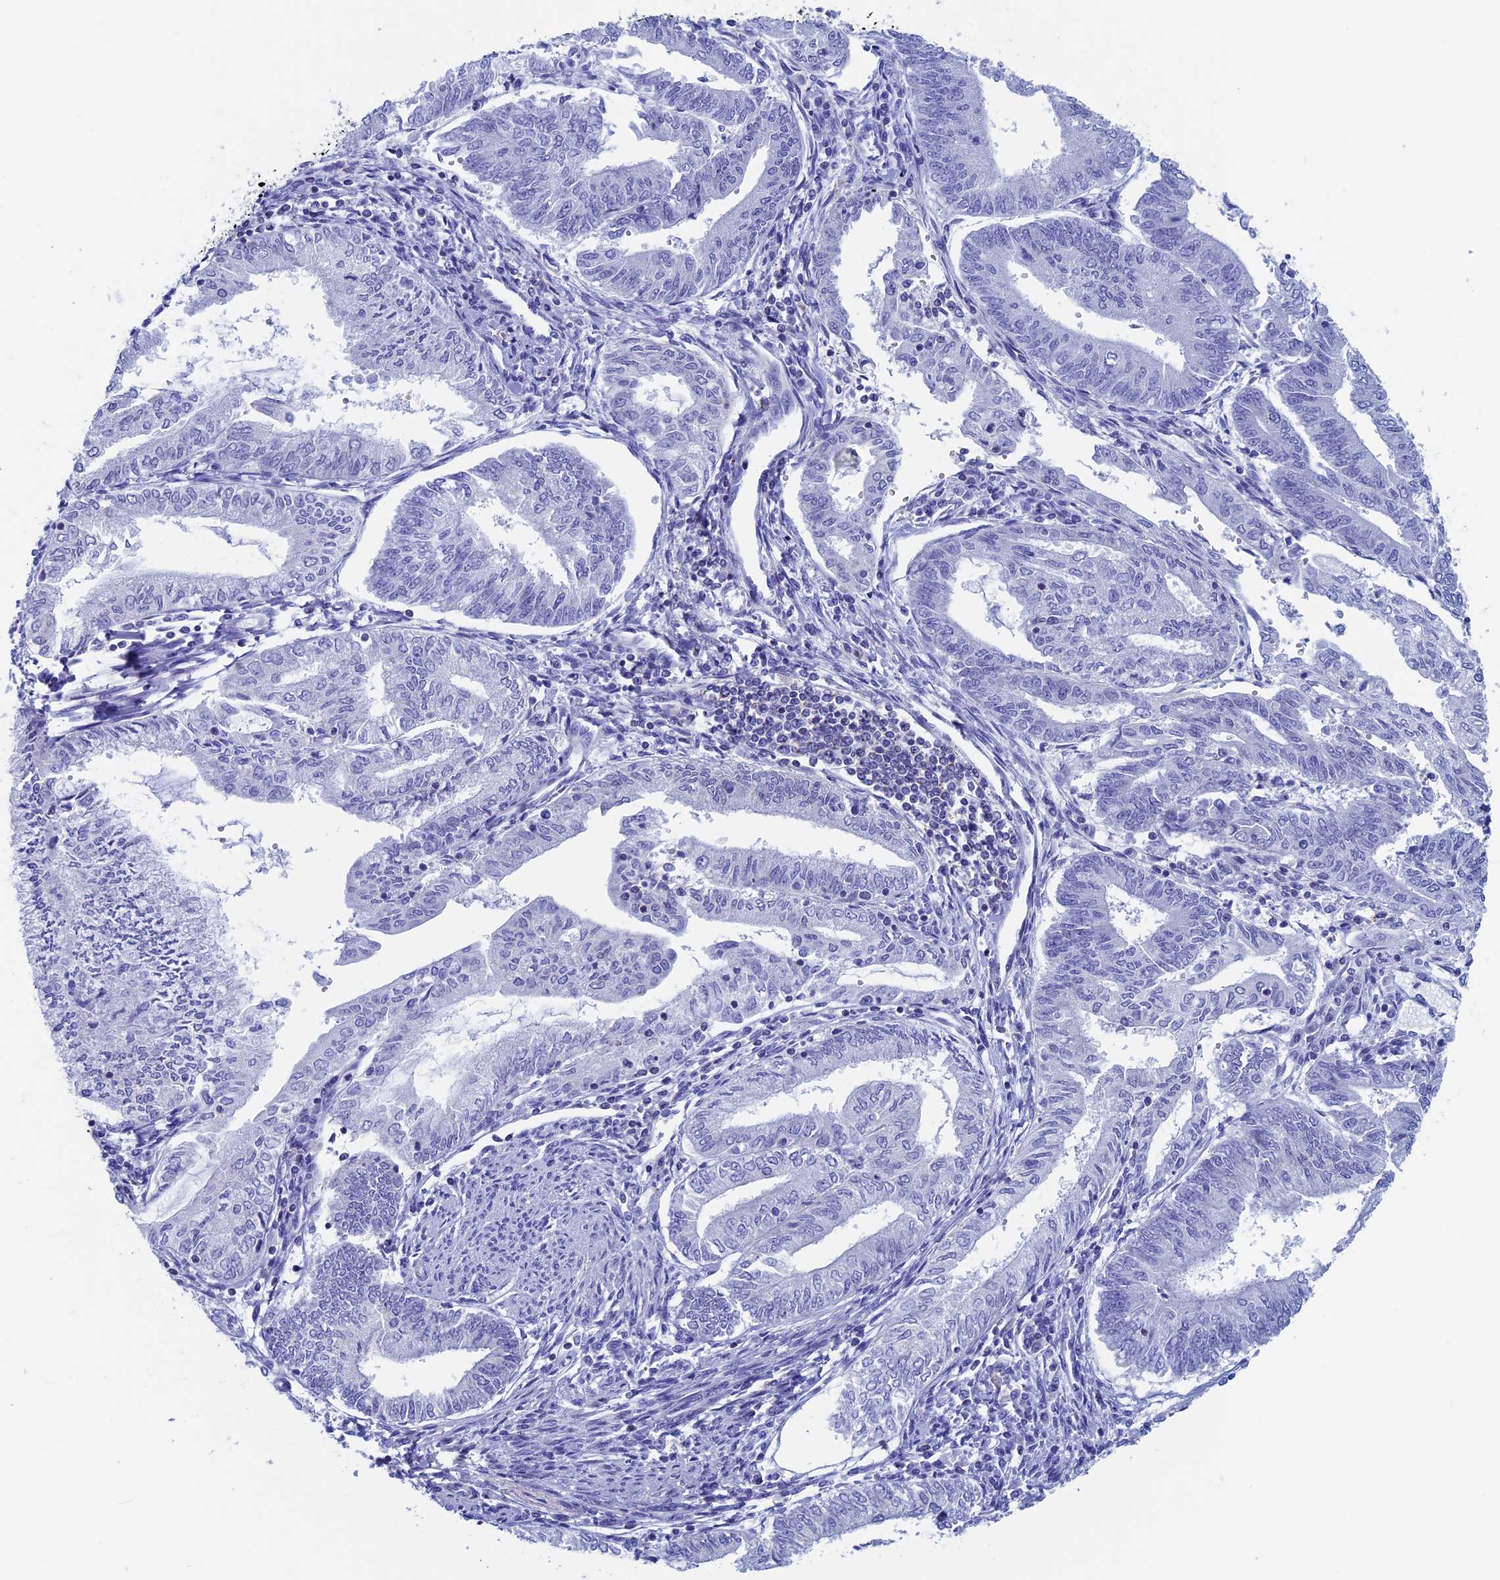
{"staining": {"intensity": "negative", "quantity": "none", "location": "none"}, "tissue": "endometrial cancer", "cell_type": "Tumor cells", "image_type": "cancer", "snomed": [{"axis": "morphology", "description": "Adenocarcinoma, NOS"}, {"axis": "topography", "description": "Endometrium"}], "caption": "Tumor cells are negative for protein expression in human adenocarcinoma (endometrial).", "gene": "SEPTIN1", "patient": {"sex": "female", "age": 66}}